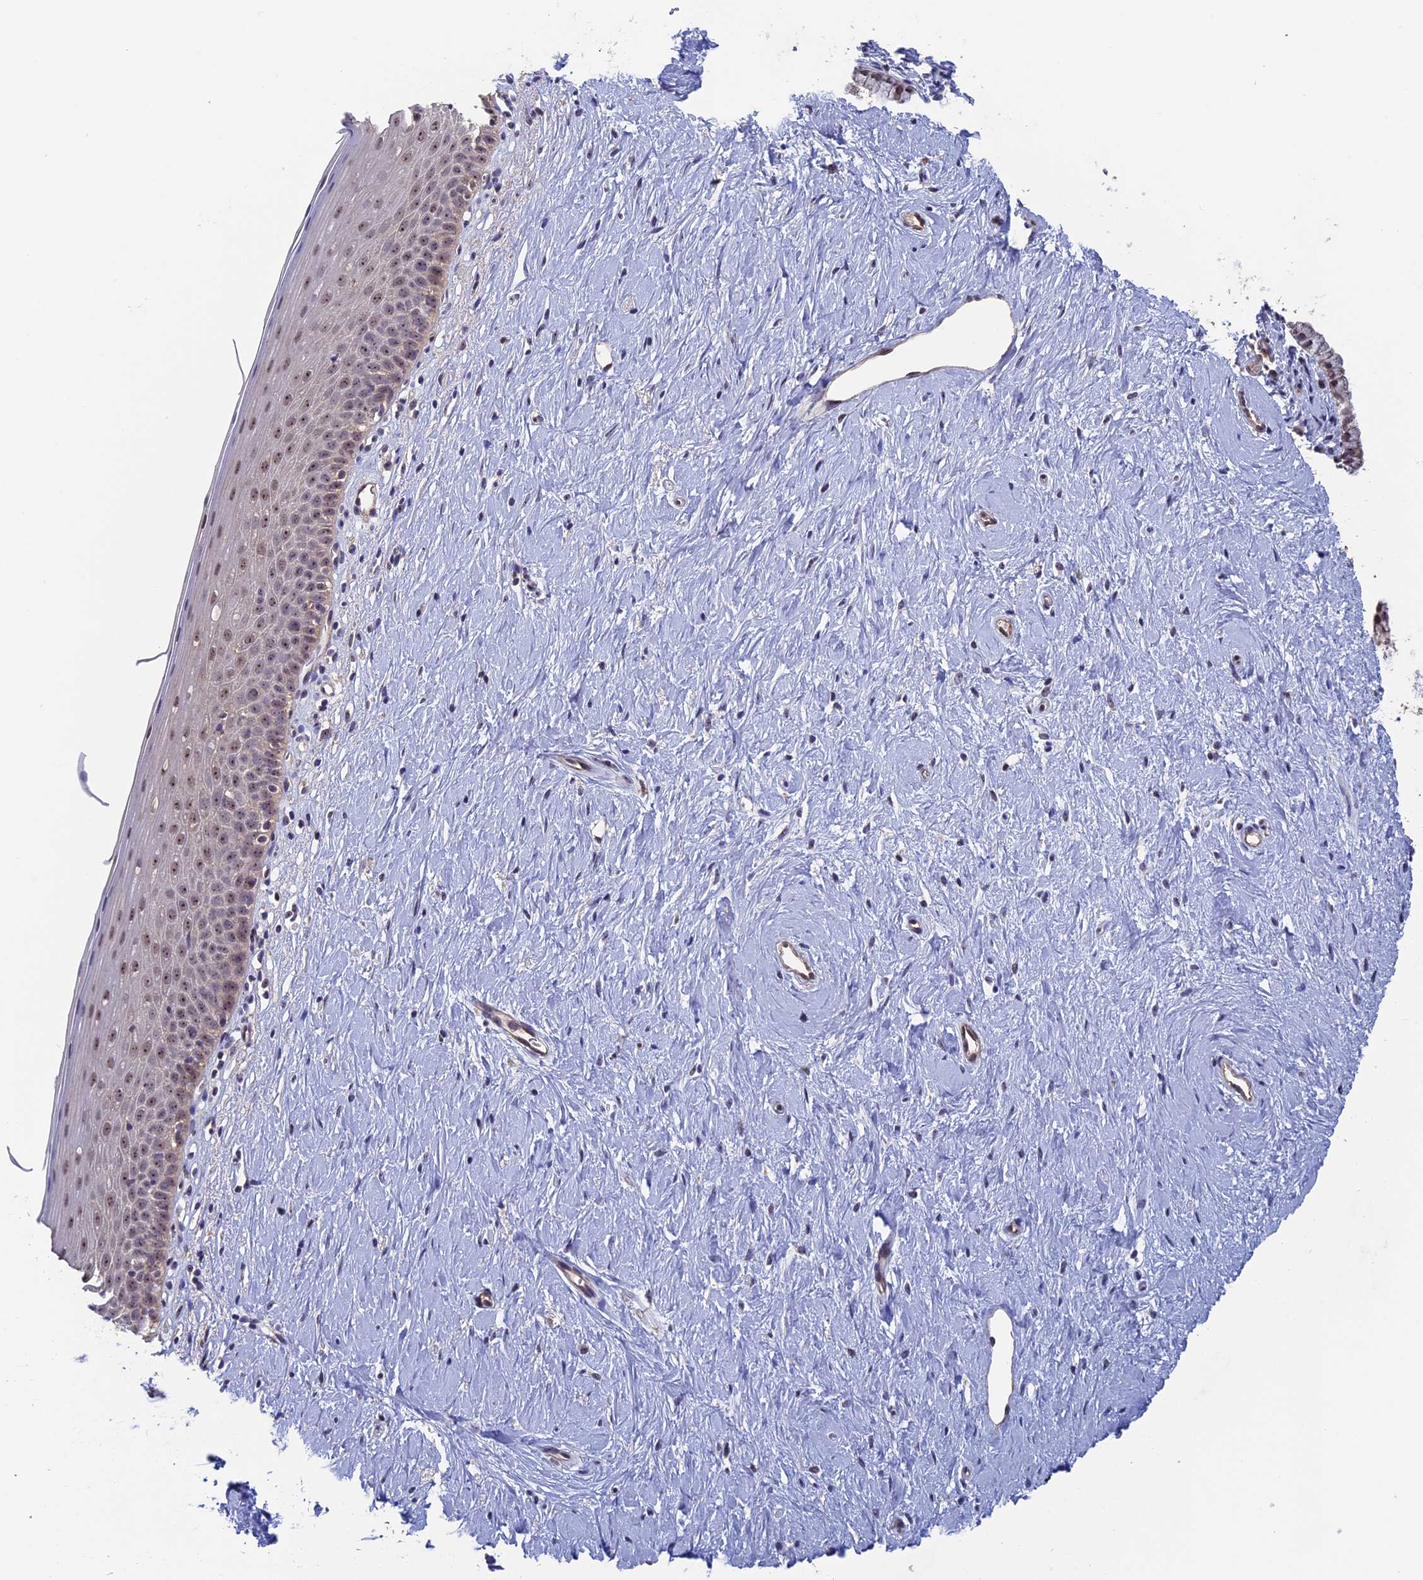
{"staining": {"intensity": "moderate", "quantity": "25%-75%", "location": "cytoplasmic/membranous,nuclear"}, "tissue": "cervix", "cell_type": "Glandular cells", "image_type": "normal", "snomed": [{"axis": "morphology", "description": "Normal tissue, NOS"}, {"axis": "topography", "description": "Cervix"}], "caption": "Glandular cells demonstrate medium levels of moderate cytoplasmic/membranous,nuclear expression in approximately 25%-75% of cells in benign human cervix. (DAB IHC with brightfield microscopy, high magnification).", "gene": "FAM98C", "patient": {"sex": "female", "age": 57}}